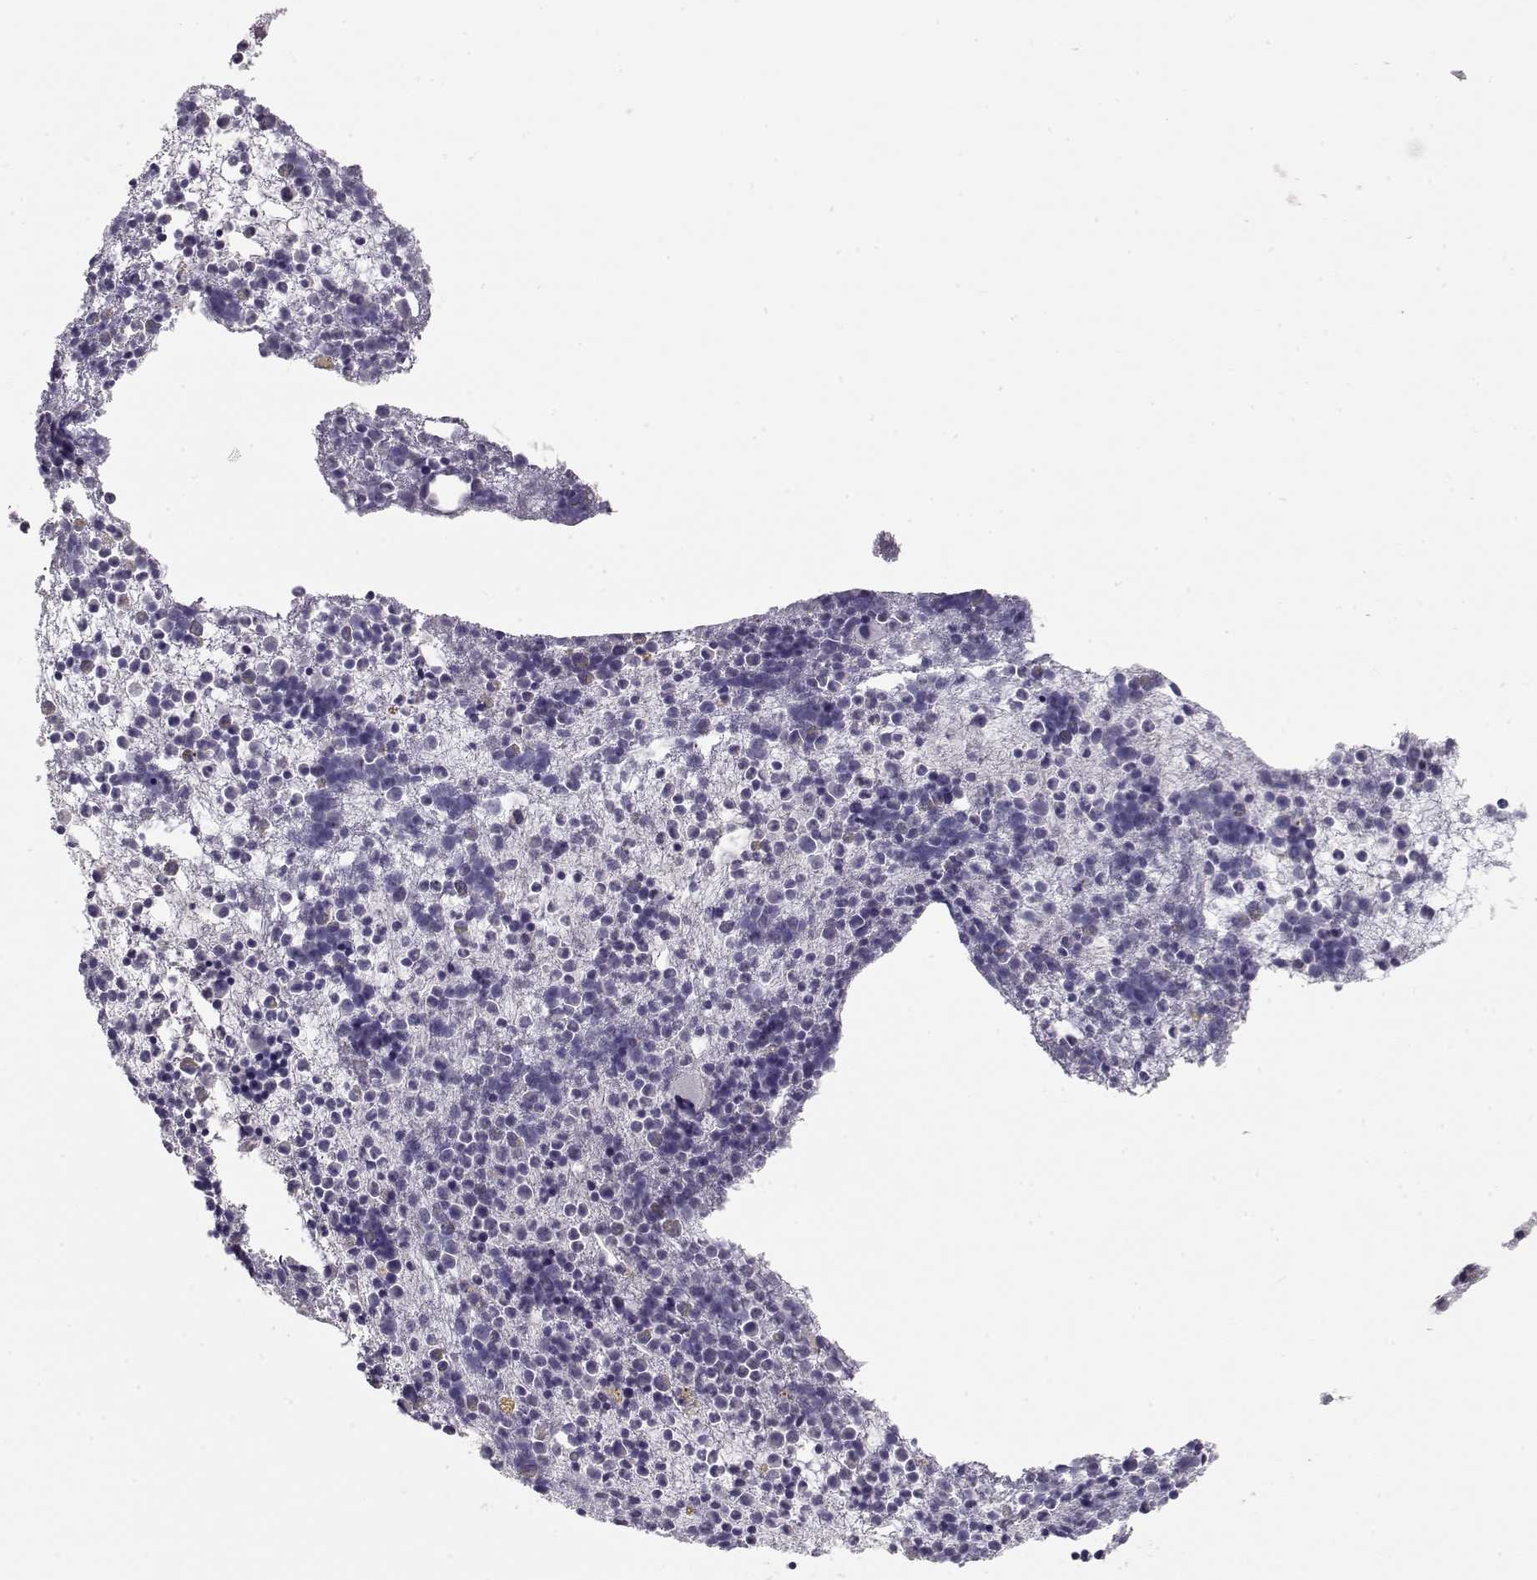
{"staining": {"intensity": "negative", "quantity": "none", "location": "none"}, "tissue": "bone marrow", "cell_type": "Hematopoietic cells", "image_type": "normal", "snomed": [{"axis": "morphology", "description": "Normal tissue, NOS"}, {"axis": "topography", "description": "Bone marrow"}], "caption": "Human bone marrow stained for a protein using IHC shows no positivity in hematopoietic cells.", "gene": "LAMB3", "patient": {"sex": "male", "age": 54}}